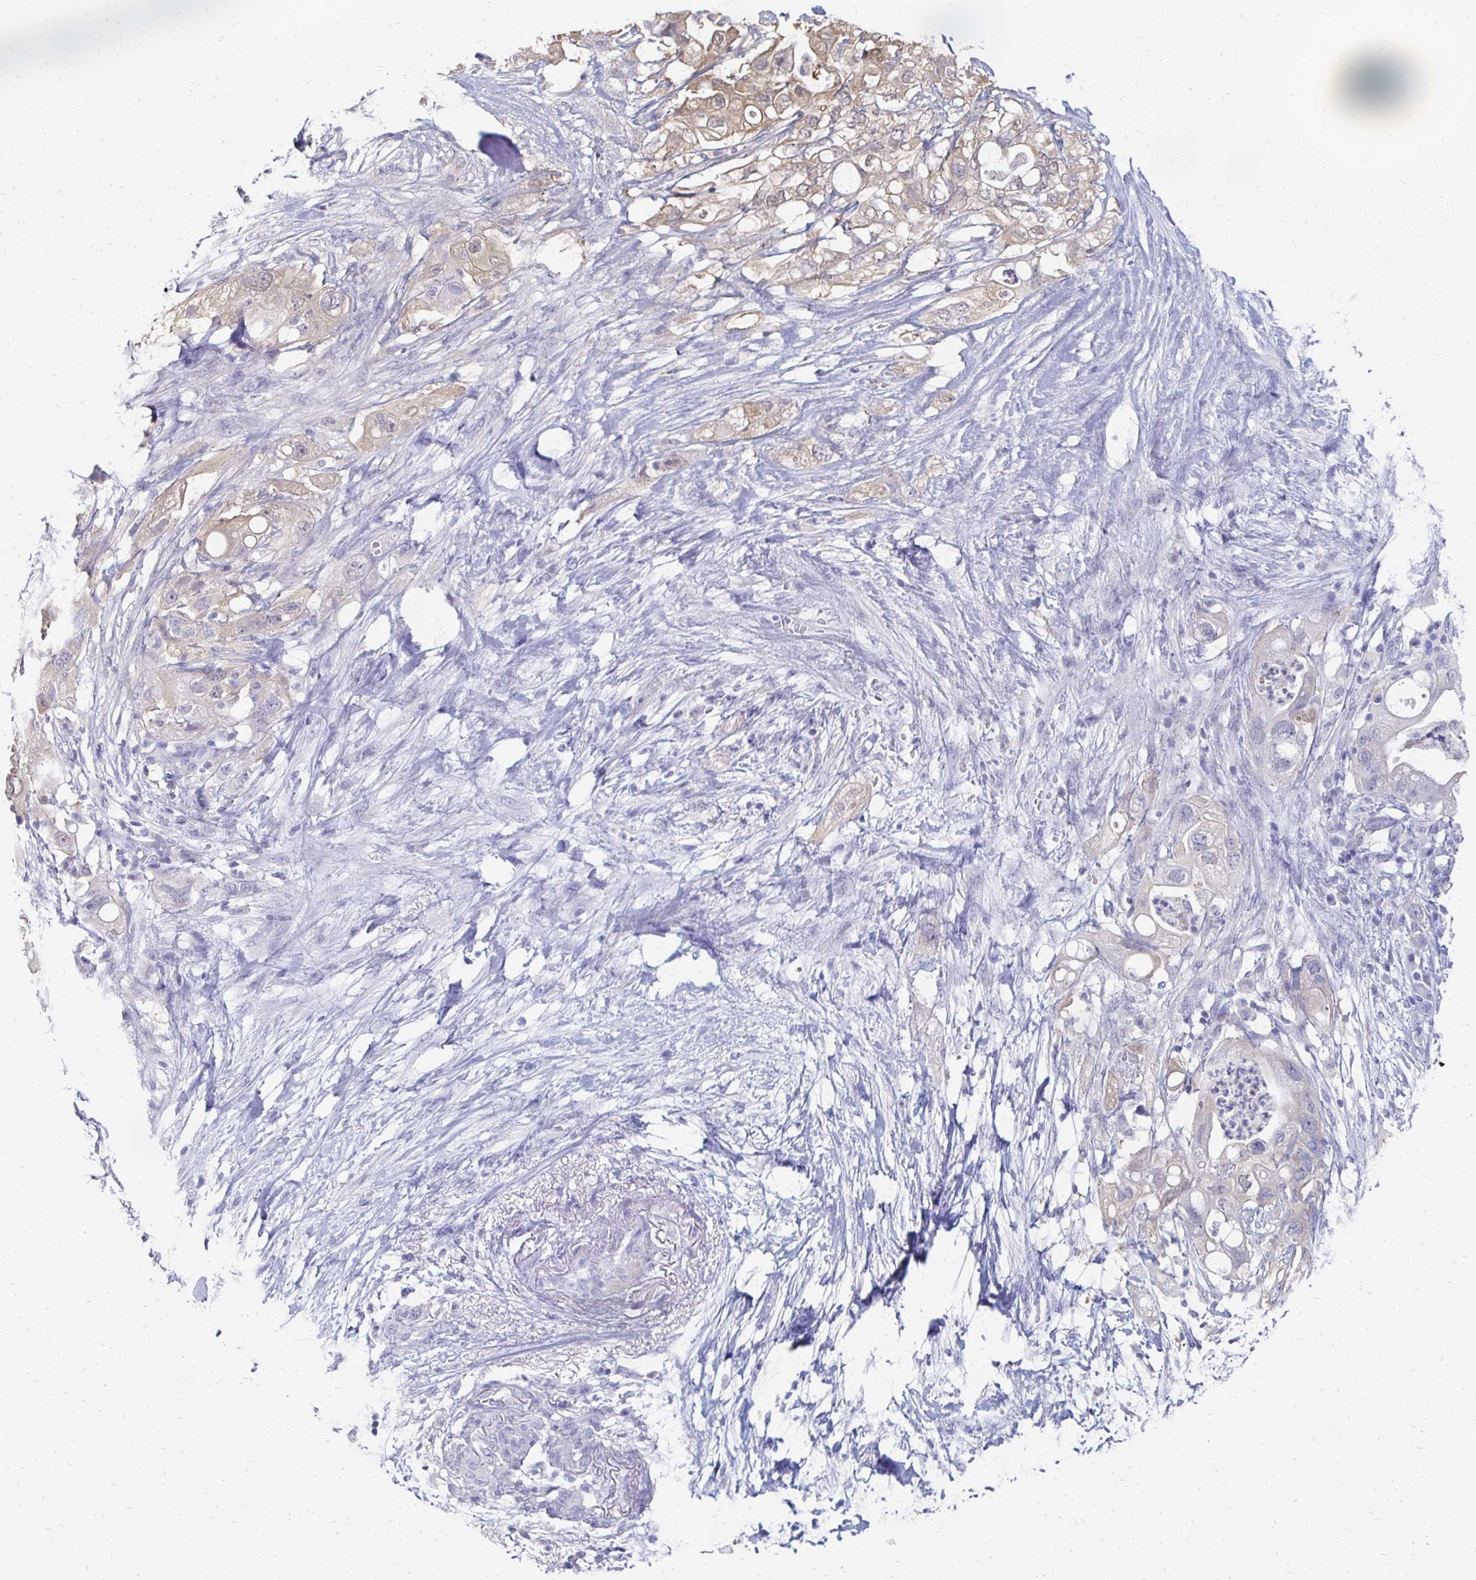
{"staining": {"intensity": "weak", "quantity": "25%-75%", "location": "cytoplasmic/membranous"}, "tissue": "pancreatic cancer", "cell_type": "Tumor cells", "image_type": "cancer", "snomed": [{"axis": "morphology", "description": "Adenocarcinoma, NOS"}, {"axis": "topography", "description": "Pancreas"}], "caption": "Protein expression analysis of human adenocarcinoma (pancreatic) reveals weak cytoplasmic/membranous staining in approximately 25%-75% of tumor cells. Using DAB (brown) and hematoxylin (blue) stains, captured at high magnification using brightfield microscopy.", "gene": "SYCP3", "patient": {"sex": "female", "age": 72}}